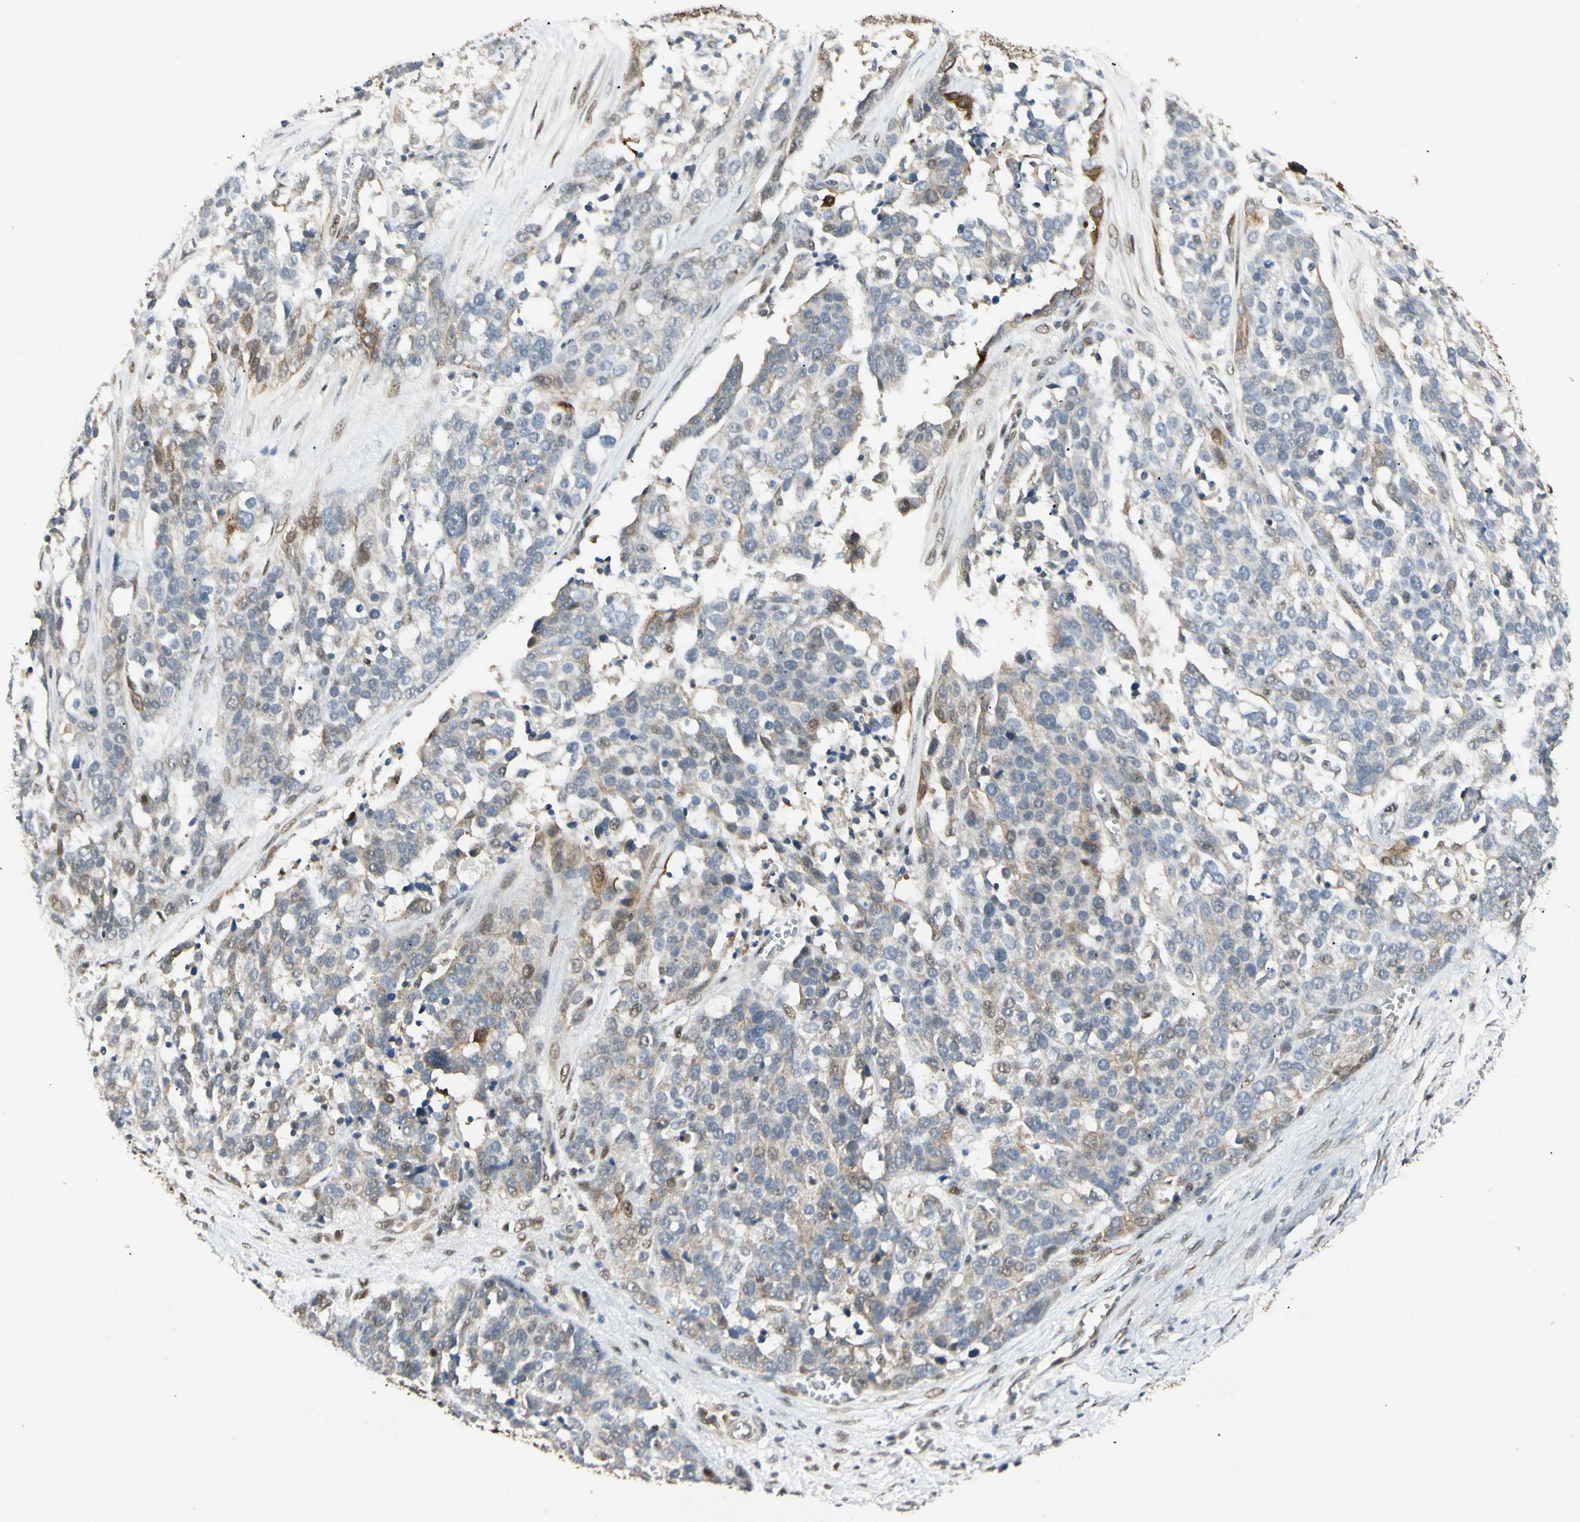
{"staining": {"intensity": "moderate", "quantity": "25%-75%", "location": "cytoplasmic/membranous"}, "tissue": "ovarian cancer", "cell_type": "Tumor cells", "image_type": "cancer", "snomed": [{"axis": "morphology", "description": "Cystadenocarcinoma, serous, NOS"}, {"axis": "topography", "description": "Ovary"}], "caption": "This image shows immunohistochemistry staining of human ovarian serous cystadenocarcinoma, with medium moderate cytoplasmic/membranous positivity in approximately 25%-75% of tumor cells.", "gene": "ATXN1", "patient": {"sex": "female", "age": 44}}